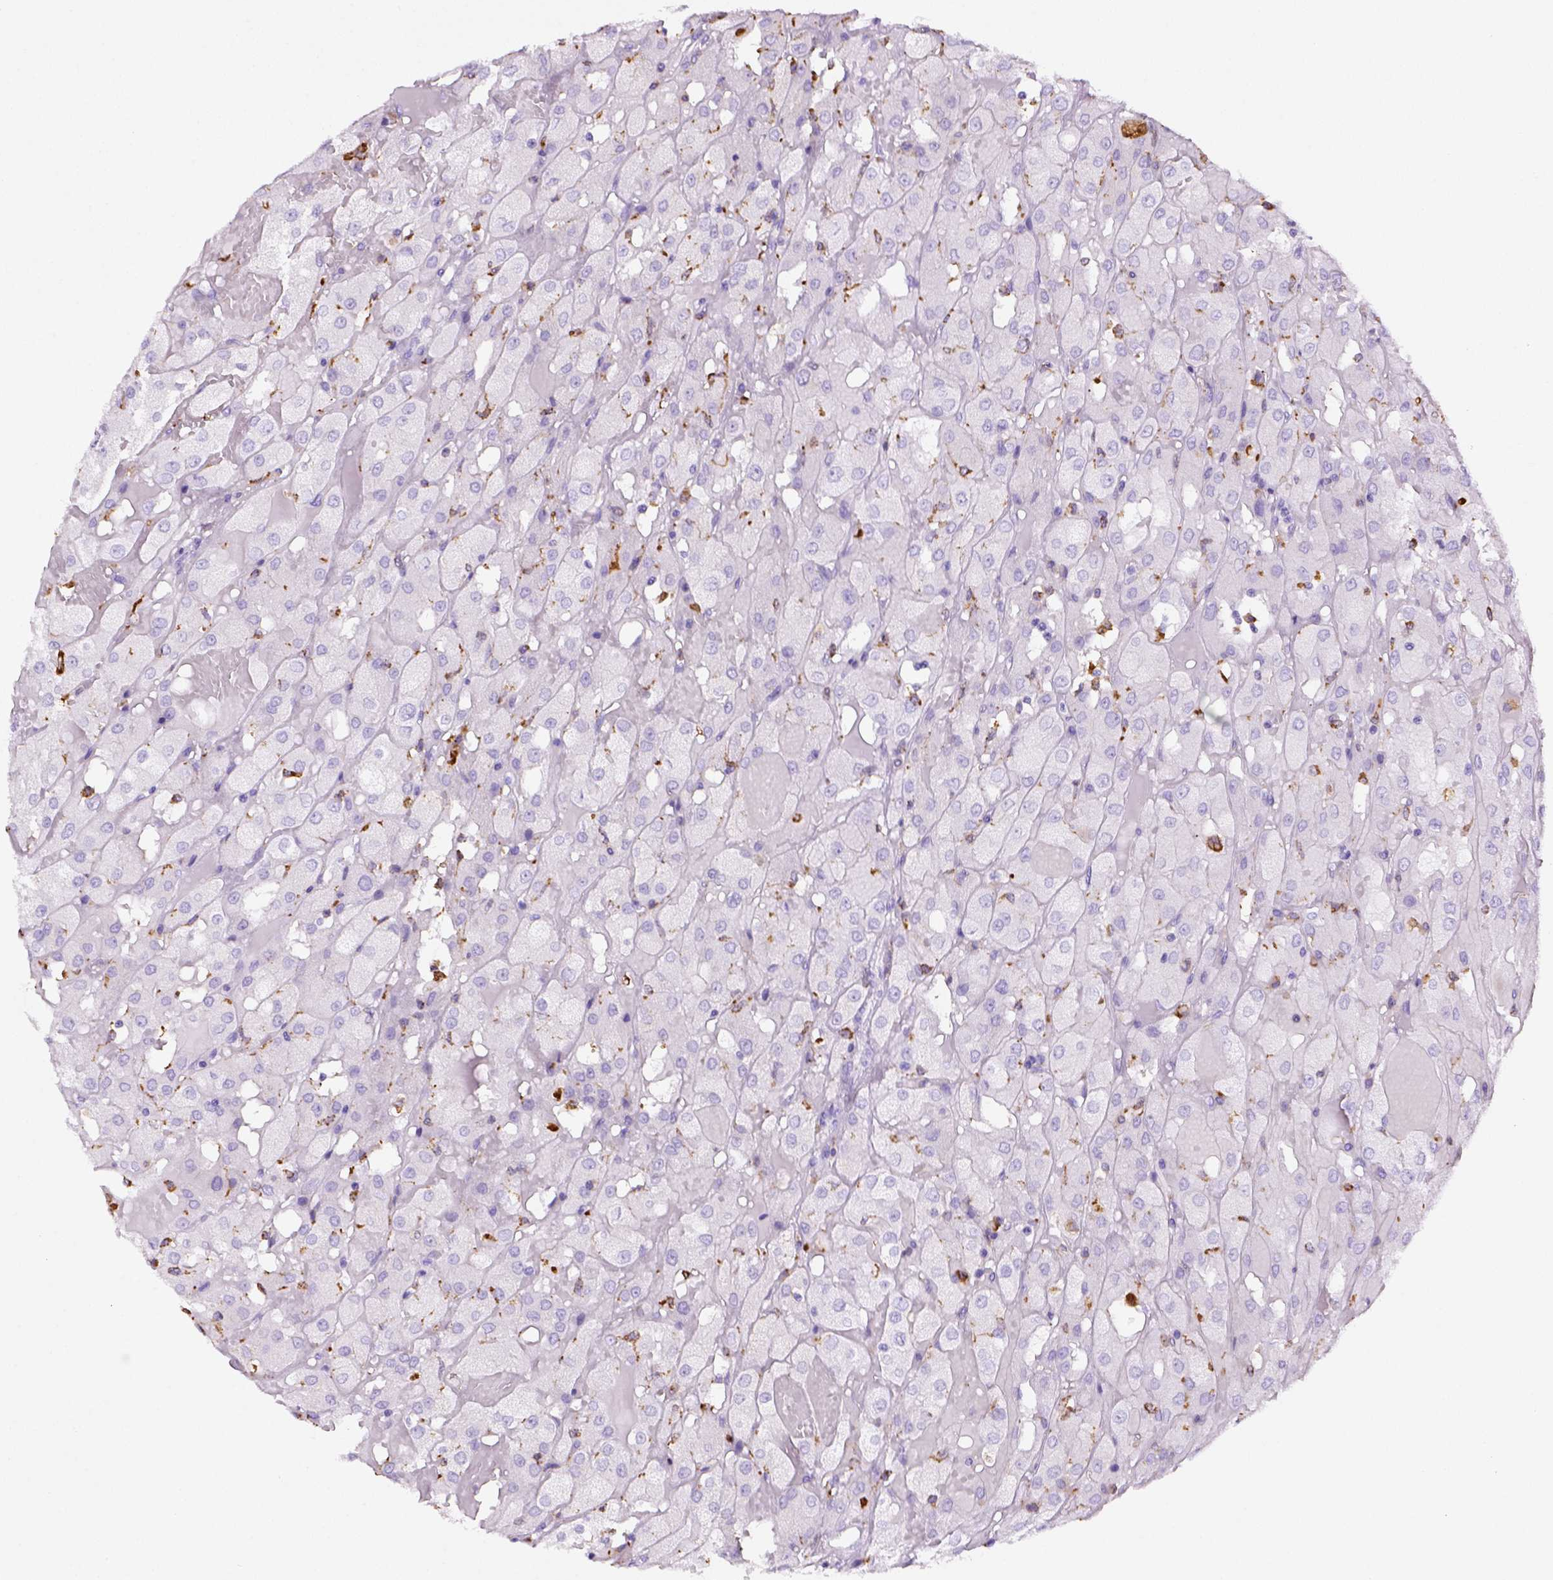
{"staining": {"intensity": "negative", "quantity": "none", "location": "none"}, "tissue": "renal cancer", "cell_type": "Tumor cells", "image_type": "cancer", "snomed": [{"axis": "morphology", "description": "Adenocarcinoma, NOS"}, {"axis": "topography", "description": "Kidney"}], "caption": "A micrograph of adenocarcinoma (renal) stained for a protein exhibits no brown staining in tumor cells.", "gene": "CD68", "patient": {"sex": "male", "age": 72}}